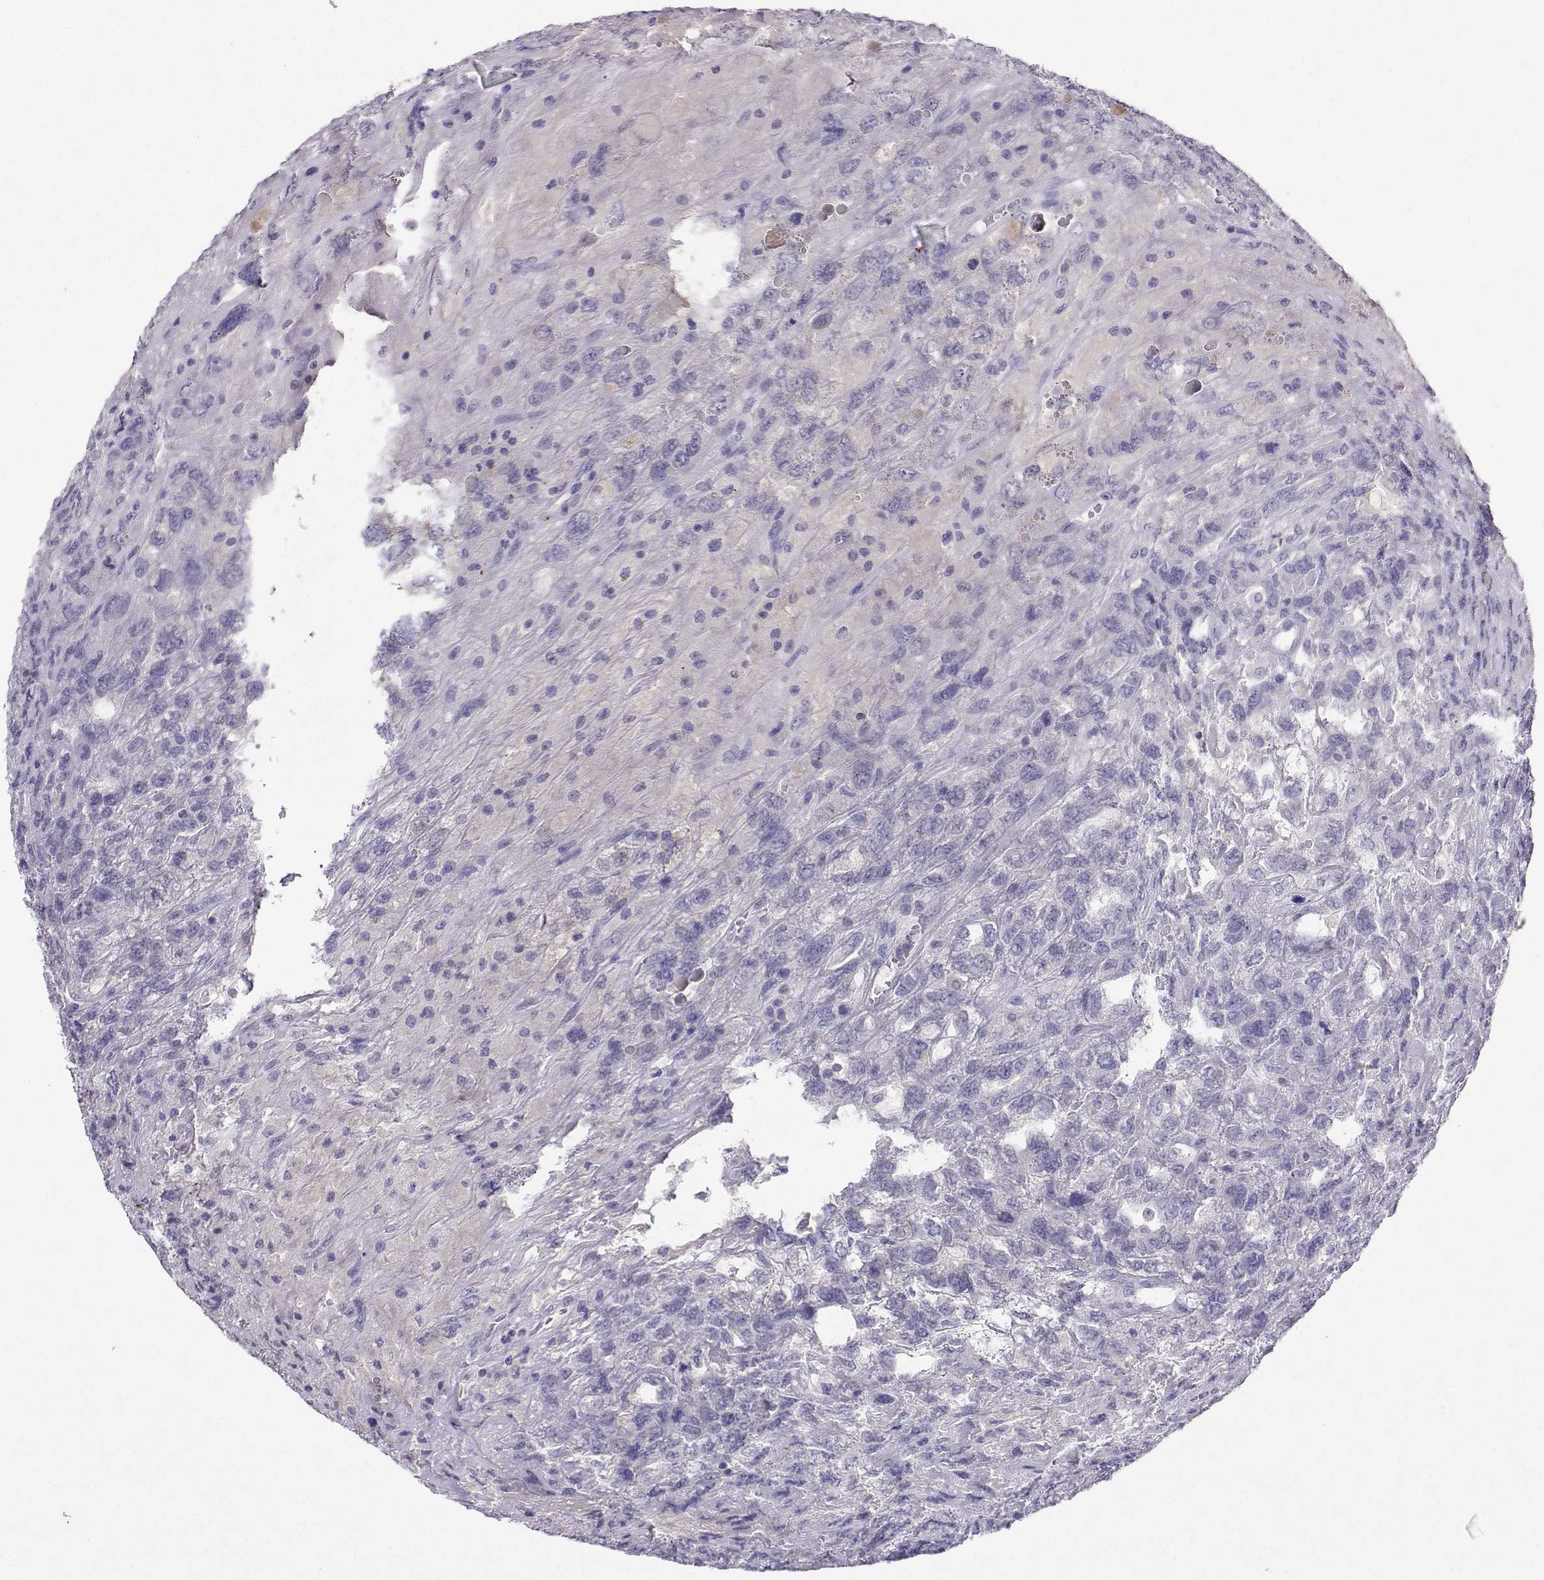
{"staining": {"intensity": "negative", "quantity": "none", "location": "none"}, "tissue": "testis cancer", "cell_type": "Tumor cells", "image_type": "cancer", "snomed": [{"axis": "morphology", "description": "Seminoma, NOS"}, {"axis": "topography", "description": "Testis"}], "caption": "A high-resolution histopathology image shows immunohistochemistry staining of testis seminoma, which shows no significant positivity in tumor cells.", "gene": "GRIK4", "patient": {"sex": "male", "age": 52}}